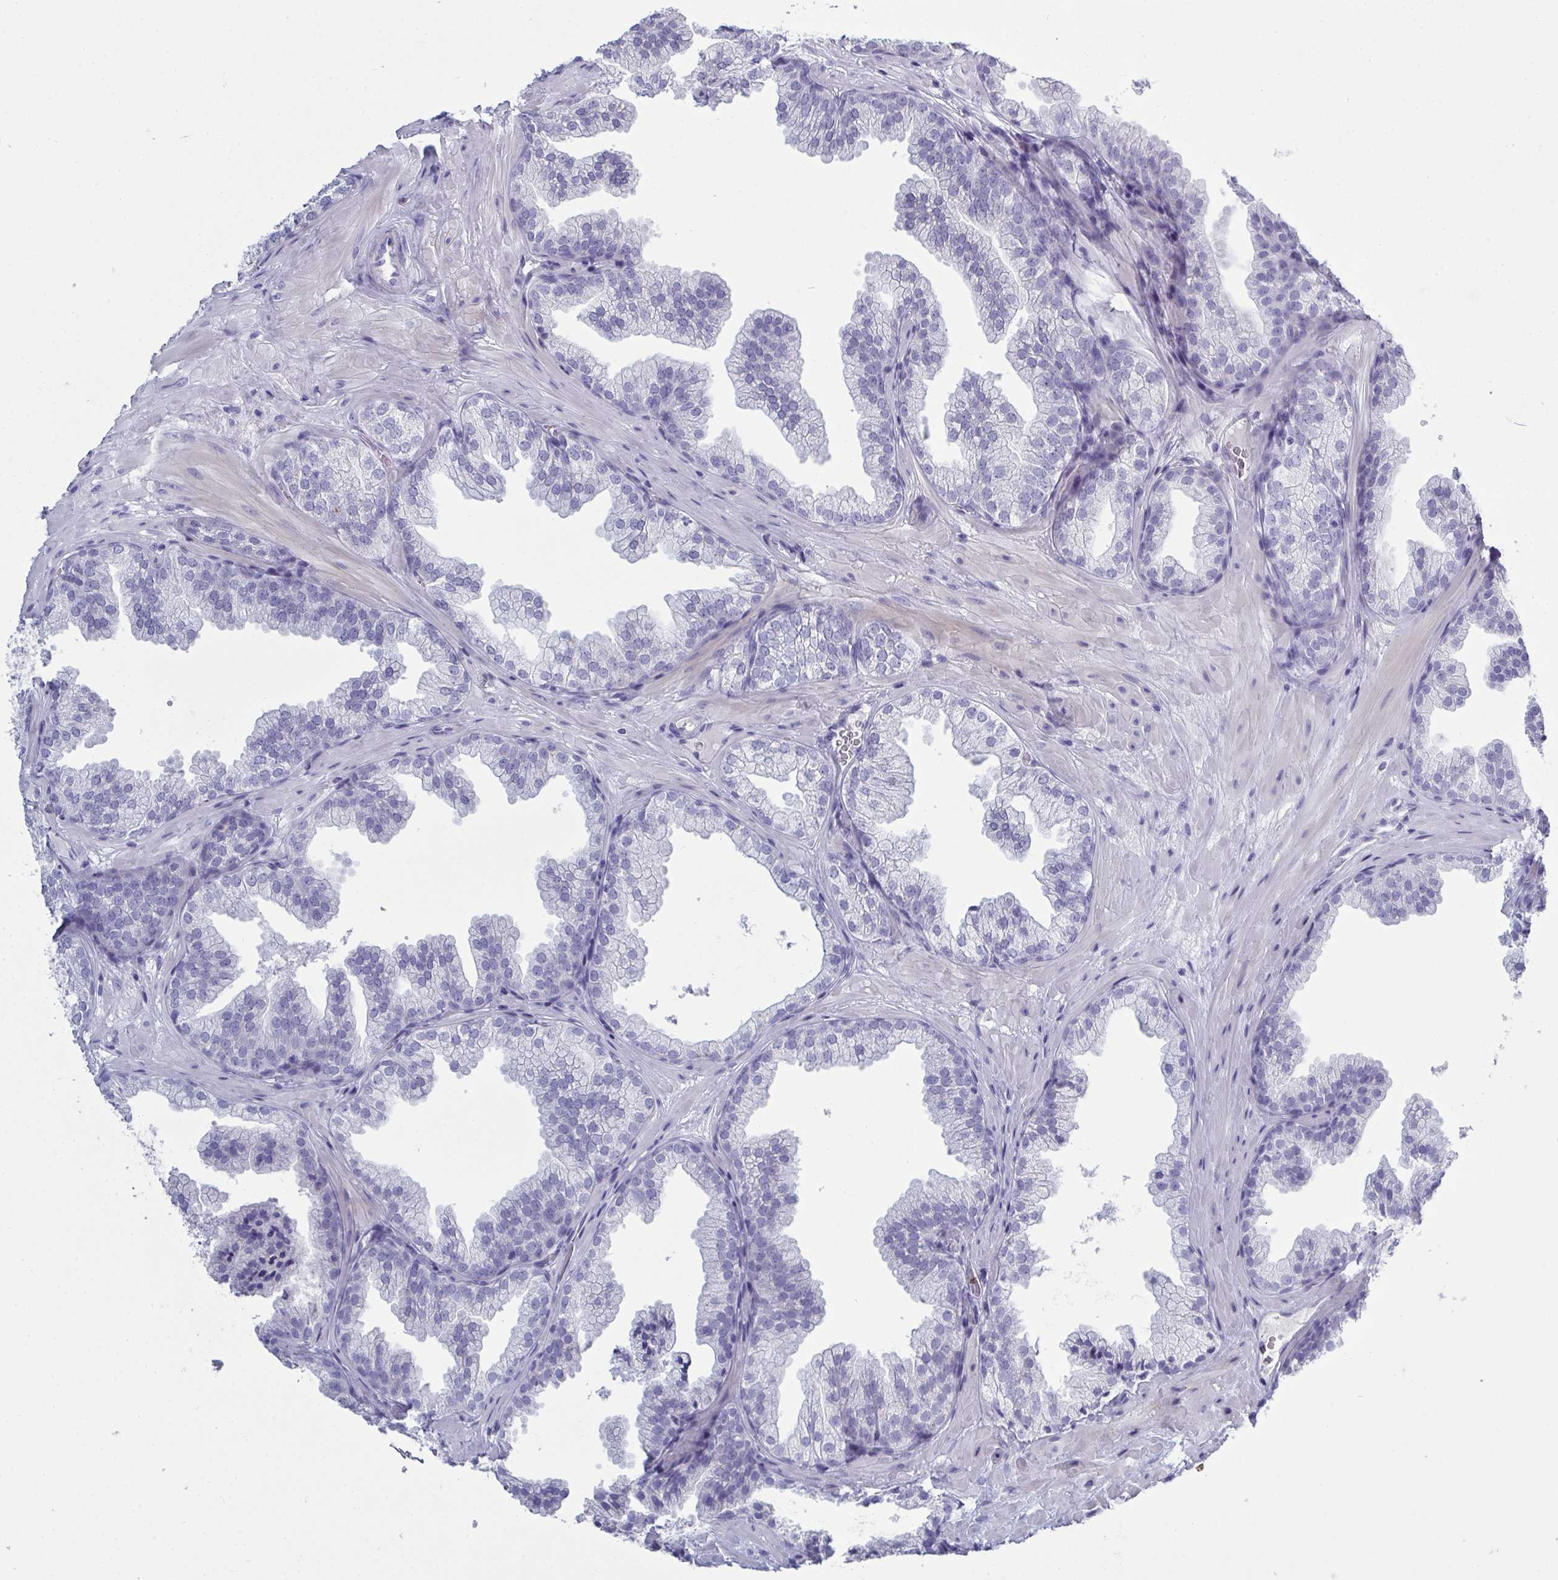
{"staining": {"intensity": "negative", "quantity": "none", "location": "none"}, "tissue": "prostate", "cell_type": "Glandular cells", "image_type": "normal", "snomed": [{"axis": "morphology", "description": "Normal tissue, NOS"}, {"axis": "topography", "description": "Prostate"}], "caption": "Immunohistochemistry histopathology image of normal human prostate stained for a protein (brown), which demonstrates no positivity in glandular cells.", "gene": "SERPINB10", "patient": {"sex": "male", "age": 37}}